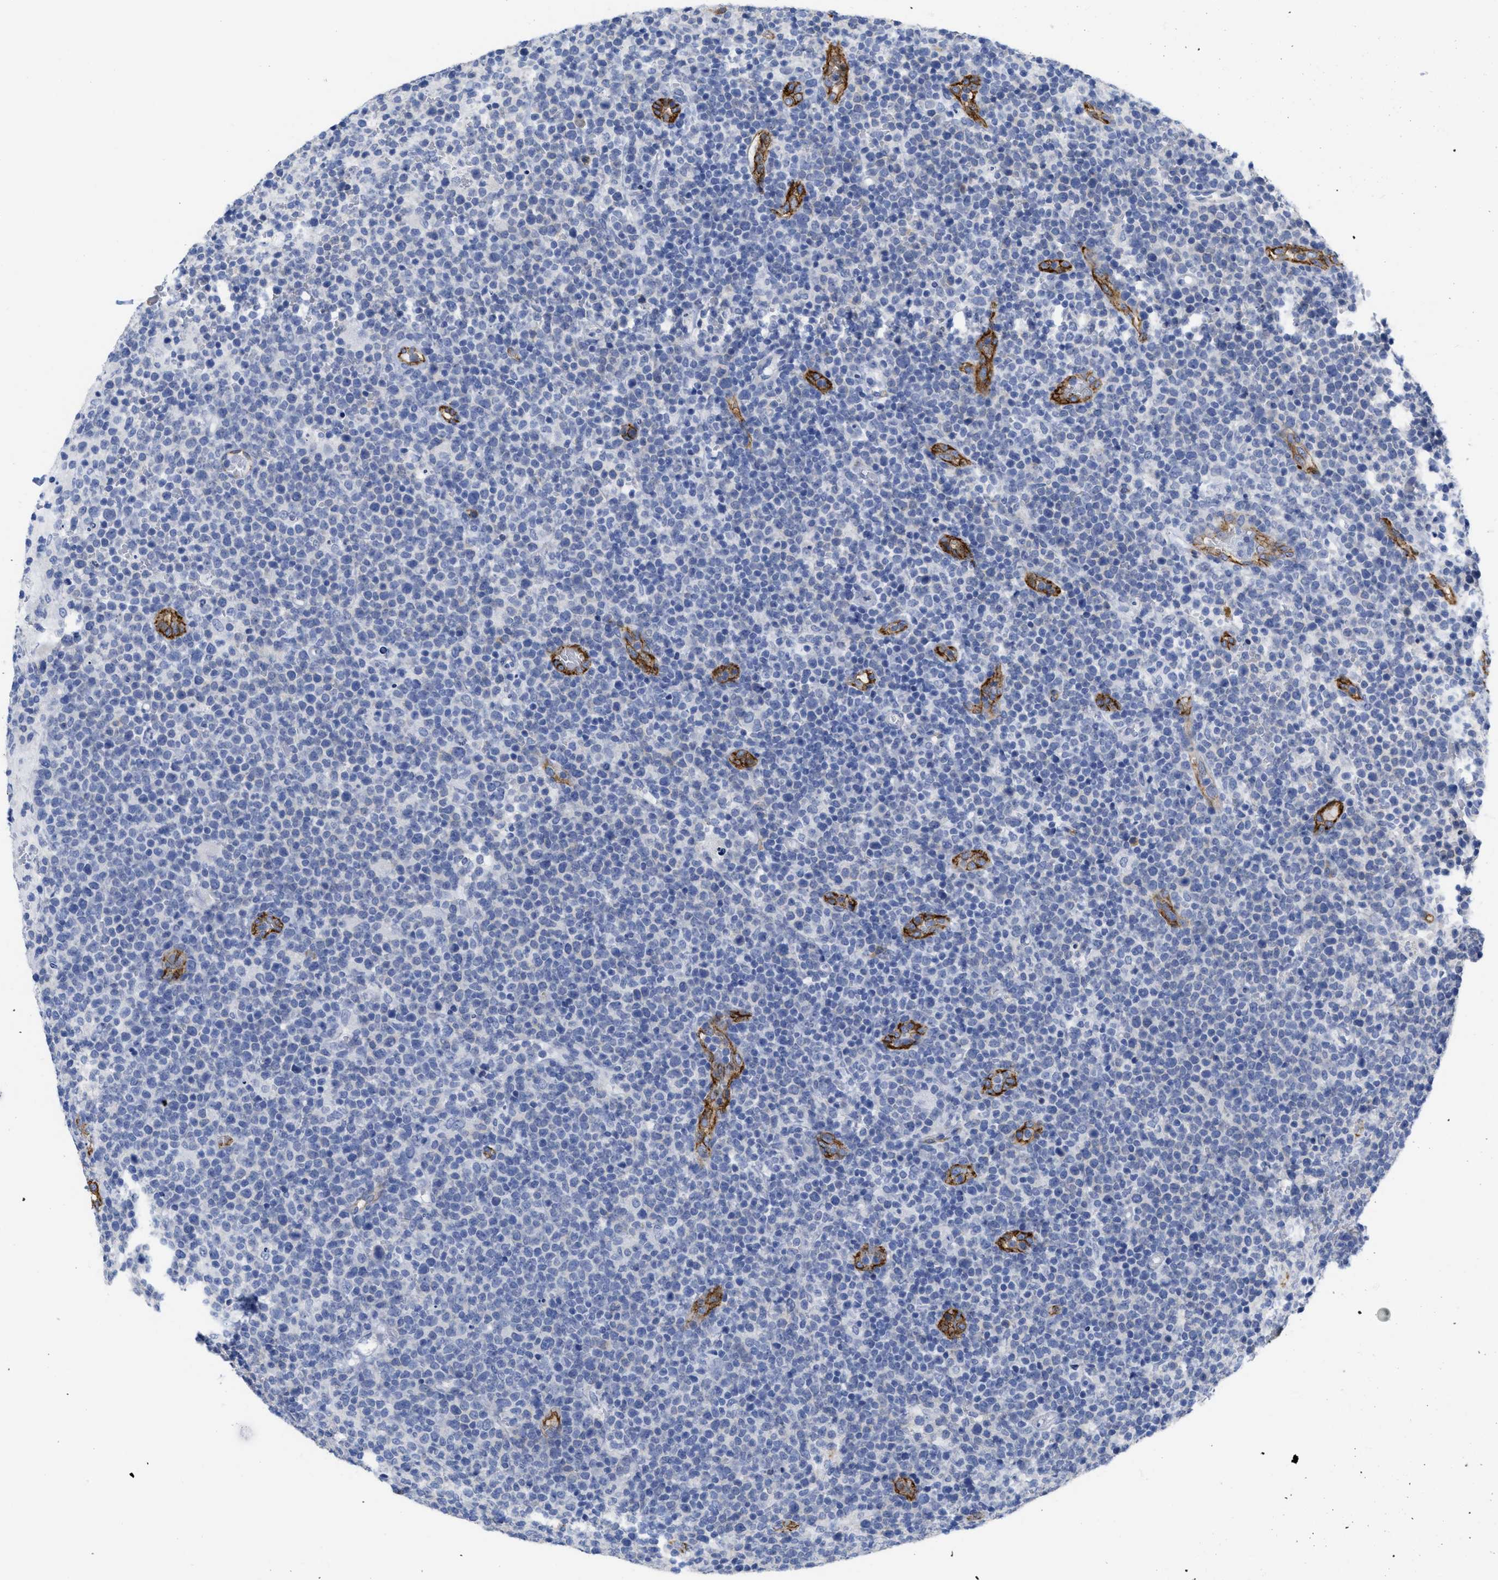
{"staining": {"intensity": "negative", "quantity": "none", "location": "none"}, "tissue": "lymphoma", "cell_type": "Tumor cells", "image_type": "cancer", "snomed": [{"axis": "morphology", "description": "Malignant lymphoma, non-Hodgkin's type, High grade"}, {"axis": "topography", "description": "Lymph node"}], "caption": "Tumor cells are negative for protein expression in human lymphoma. Nuclei are stained in blue.", "gene": "ACKR1", "patient": {"sex": "male", "age": 61}}